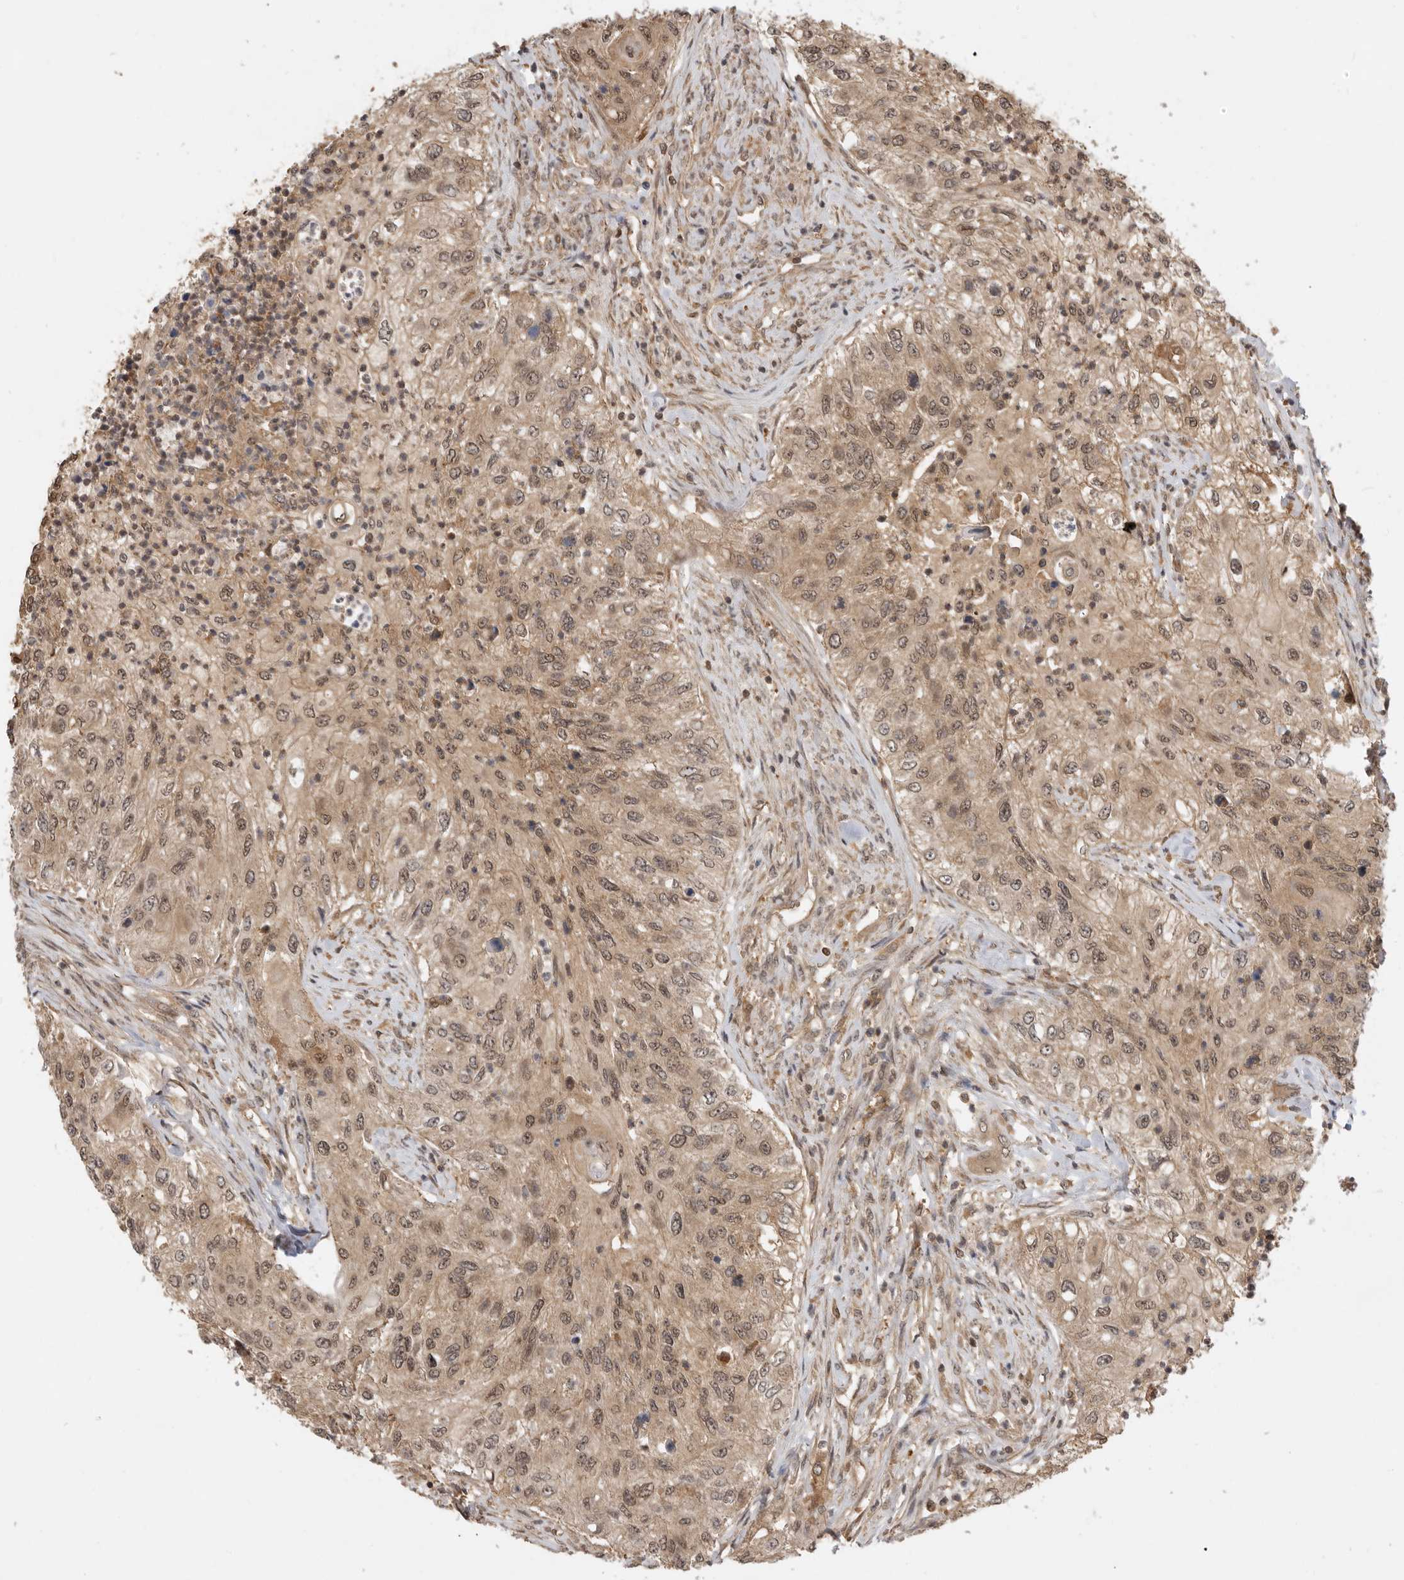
{"staining": {"intensity": "weak", "quantity": ">75%", "location": "cytoplasmic/membranous,nuclear"}, "tissue": "urothelial cancer", "cell_type": "Tumor cells", "image_type": "cancer", "snomed": [{"axis": "morphology", "description": "Urothelial carcinoma, High grade"}, {"axis": "topography", "description": "Urinary bladder"}], "caption": "About >75% of tumor cells in human high-grade urothelial carcinoma demonstrate weak cytoplasmic/membranous and nuclear protein staining as visualized by brown immunohistochemical staining.", "gene": "ADPRS", "patient": {"sex": "female", "age": 60}}